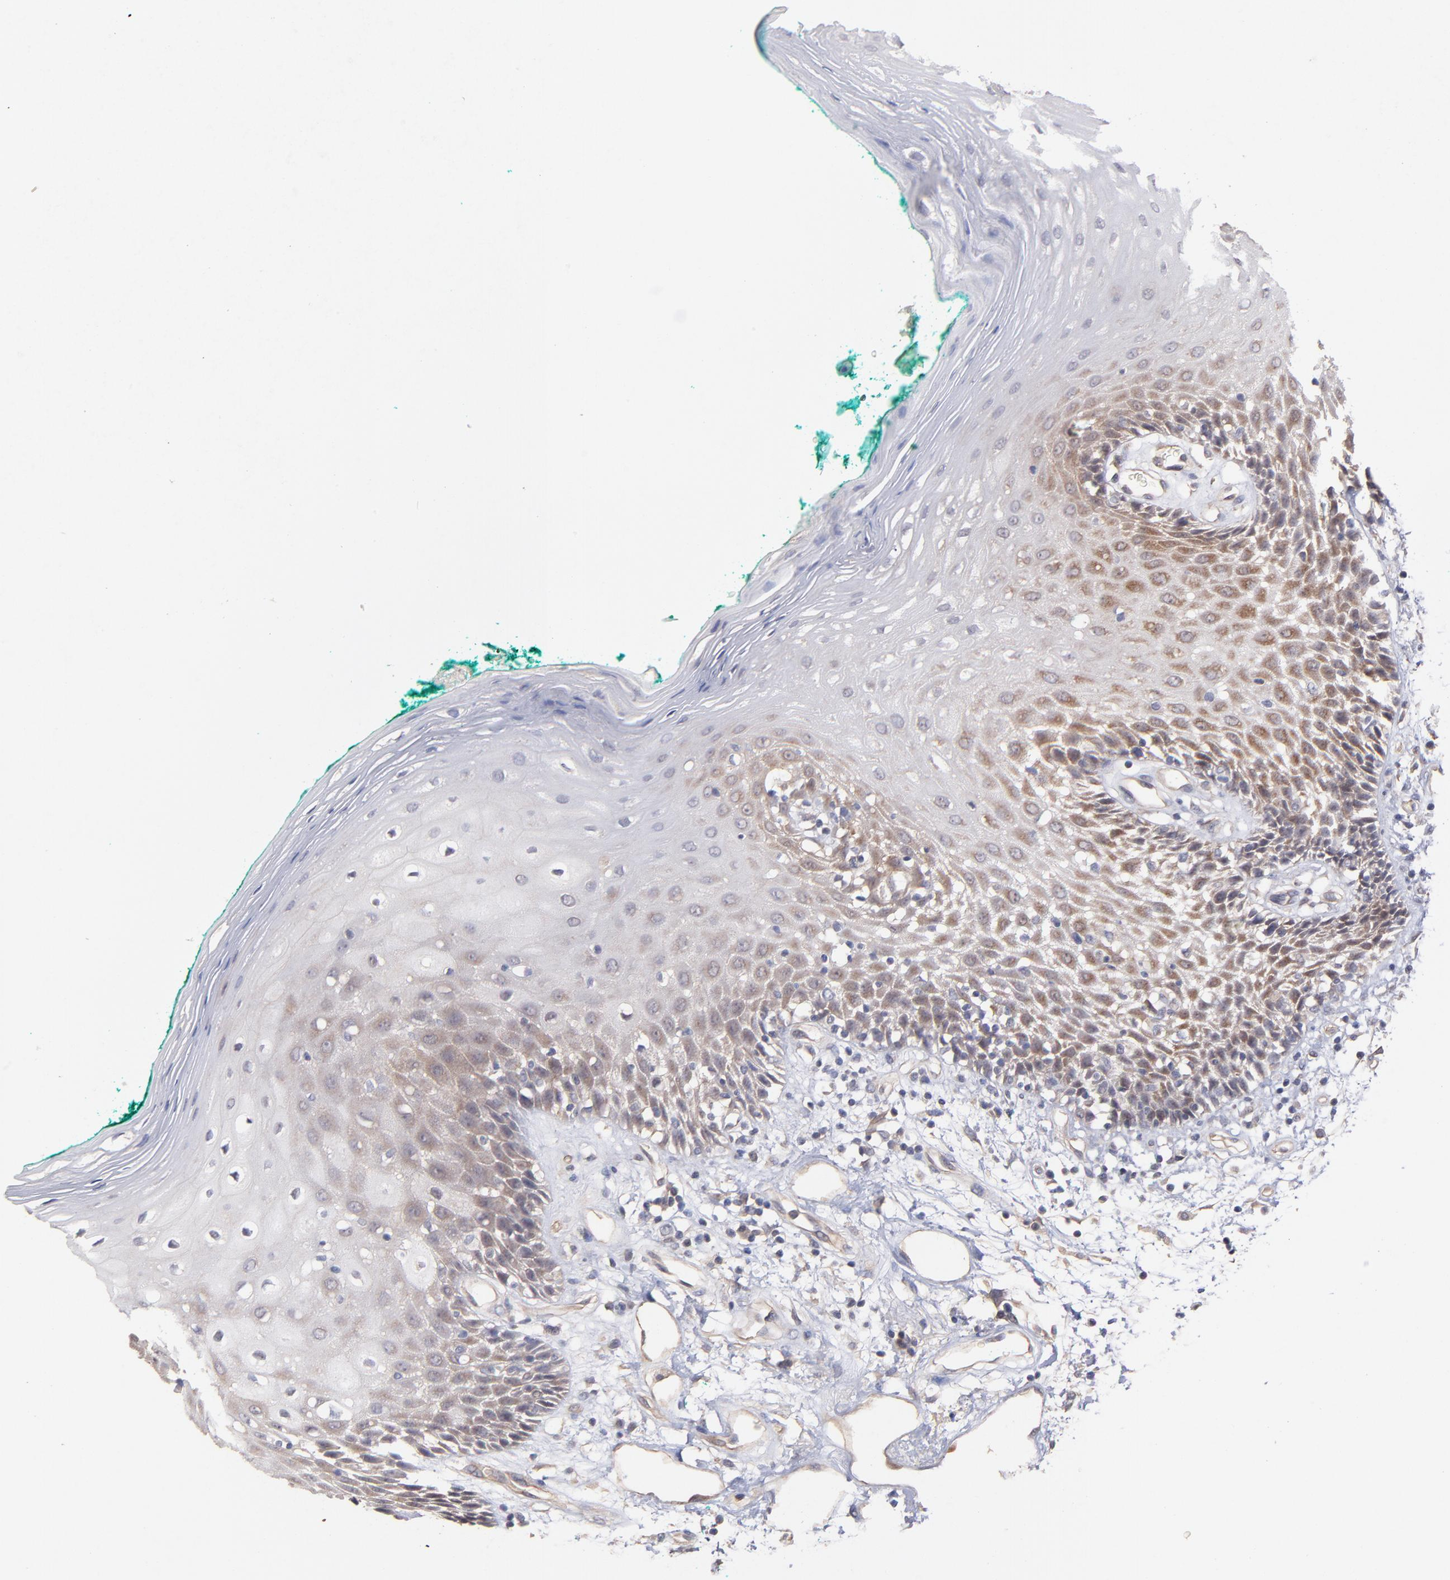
{"staining": {"intensity": "moderate", "quantity": "25%-75%", "location": "cytoplasmic/membranous"}, "tissue": "oral mucosa", "cell_type": "Squamous epithelial cells", "image_type": "normal", "snomed": [{"axis": "morphology", "description": "Normal tissue, NOS"}, {"axis": "morphology", "description": "Squamous cell carcinoma, NOS"}, {"axis": "topography", "description": "Skeletal muscle"}, {"axis": "topography", "description": "Oral tissue"}, {"axis": "topography", "description": "Head-Neck"}], "caption": "Squamous epithelial cells demonstrate moderate cytoplasmic/membranous positivity in about 25%-75% of cells in benign oral mucosa. The staining was performed using DAB (3,3'-diaminobenzidine) to visualize the protein expression in brown, while the nuclei were stained in blue with hematoxylin (Magnification: 20x).", "gene": "STAP2", "patient": {"sex": "female", "age": 84}}